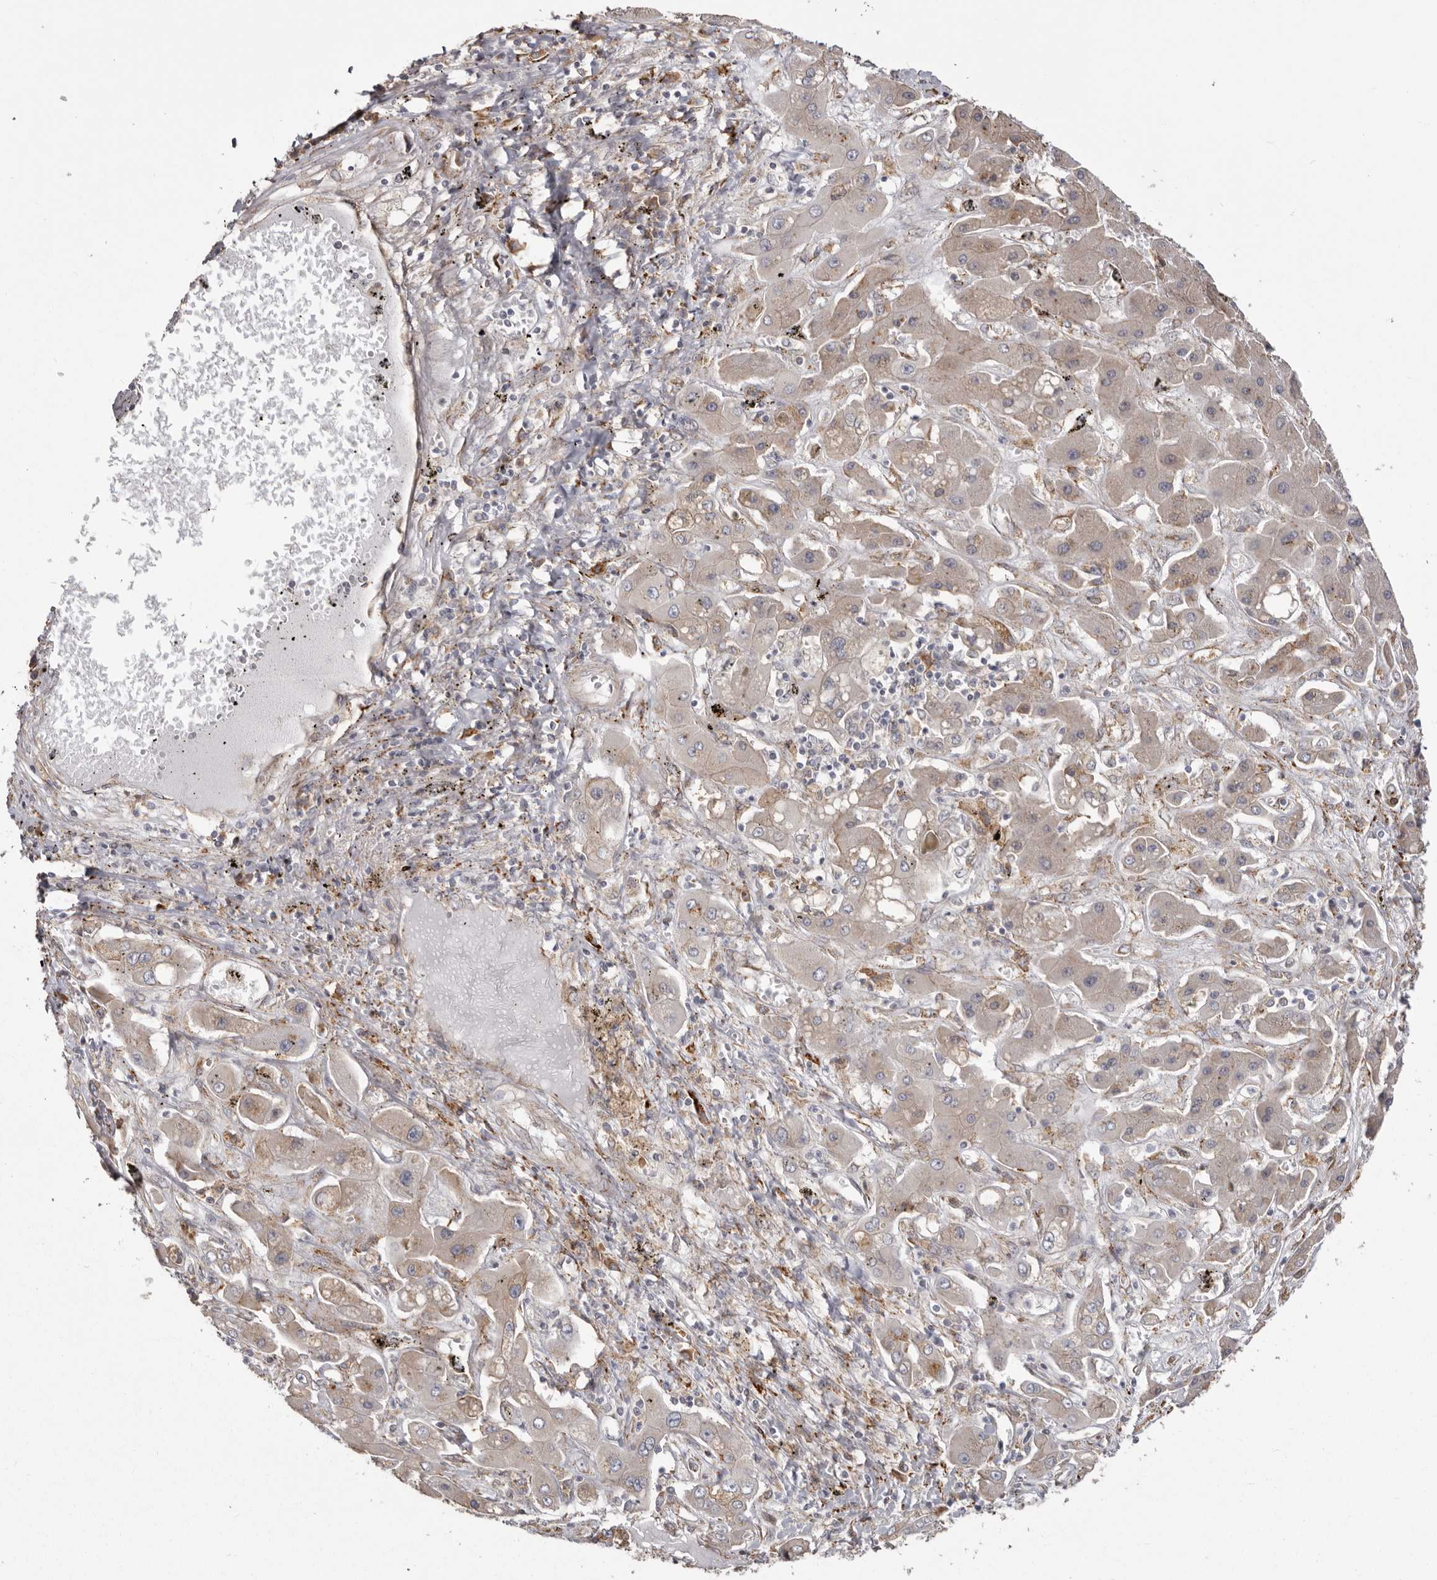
{"staining": {"intensity": "weak", "quantity": "25%-75%", "location": "cytoplasmic/membranous"}, "tissue": "liver cancer", "cell_type": "Tumor cells", "image_type": "cancer", "snomed": [{"axis": "morphology", "description": "Cholangiocarcinoma"}, {"axis": "topography", "description": "Liver"}], "caption": "IHC histopathology image of human liver cancer stained for a protein (brown), which reveals low levels of weak cytoplasmic/membranous staining in approximately 25%-75% of tumor cells.", "gene": "NUP43", "patient": {"sex": "male", "age": 67}}